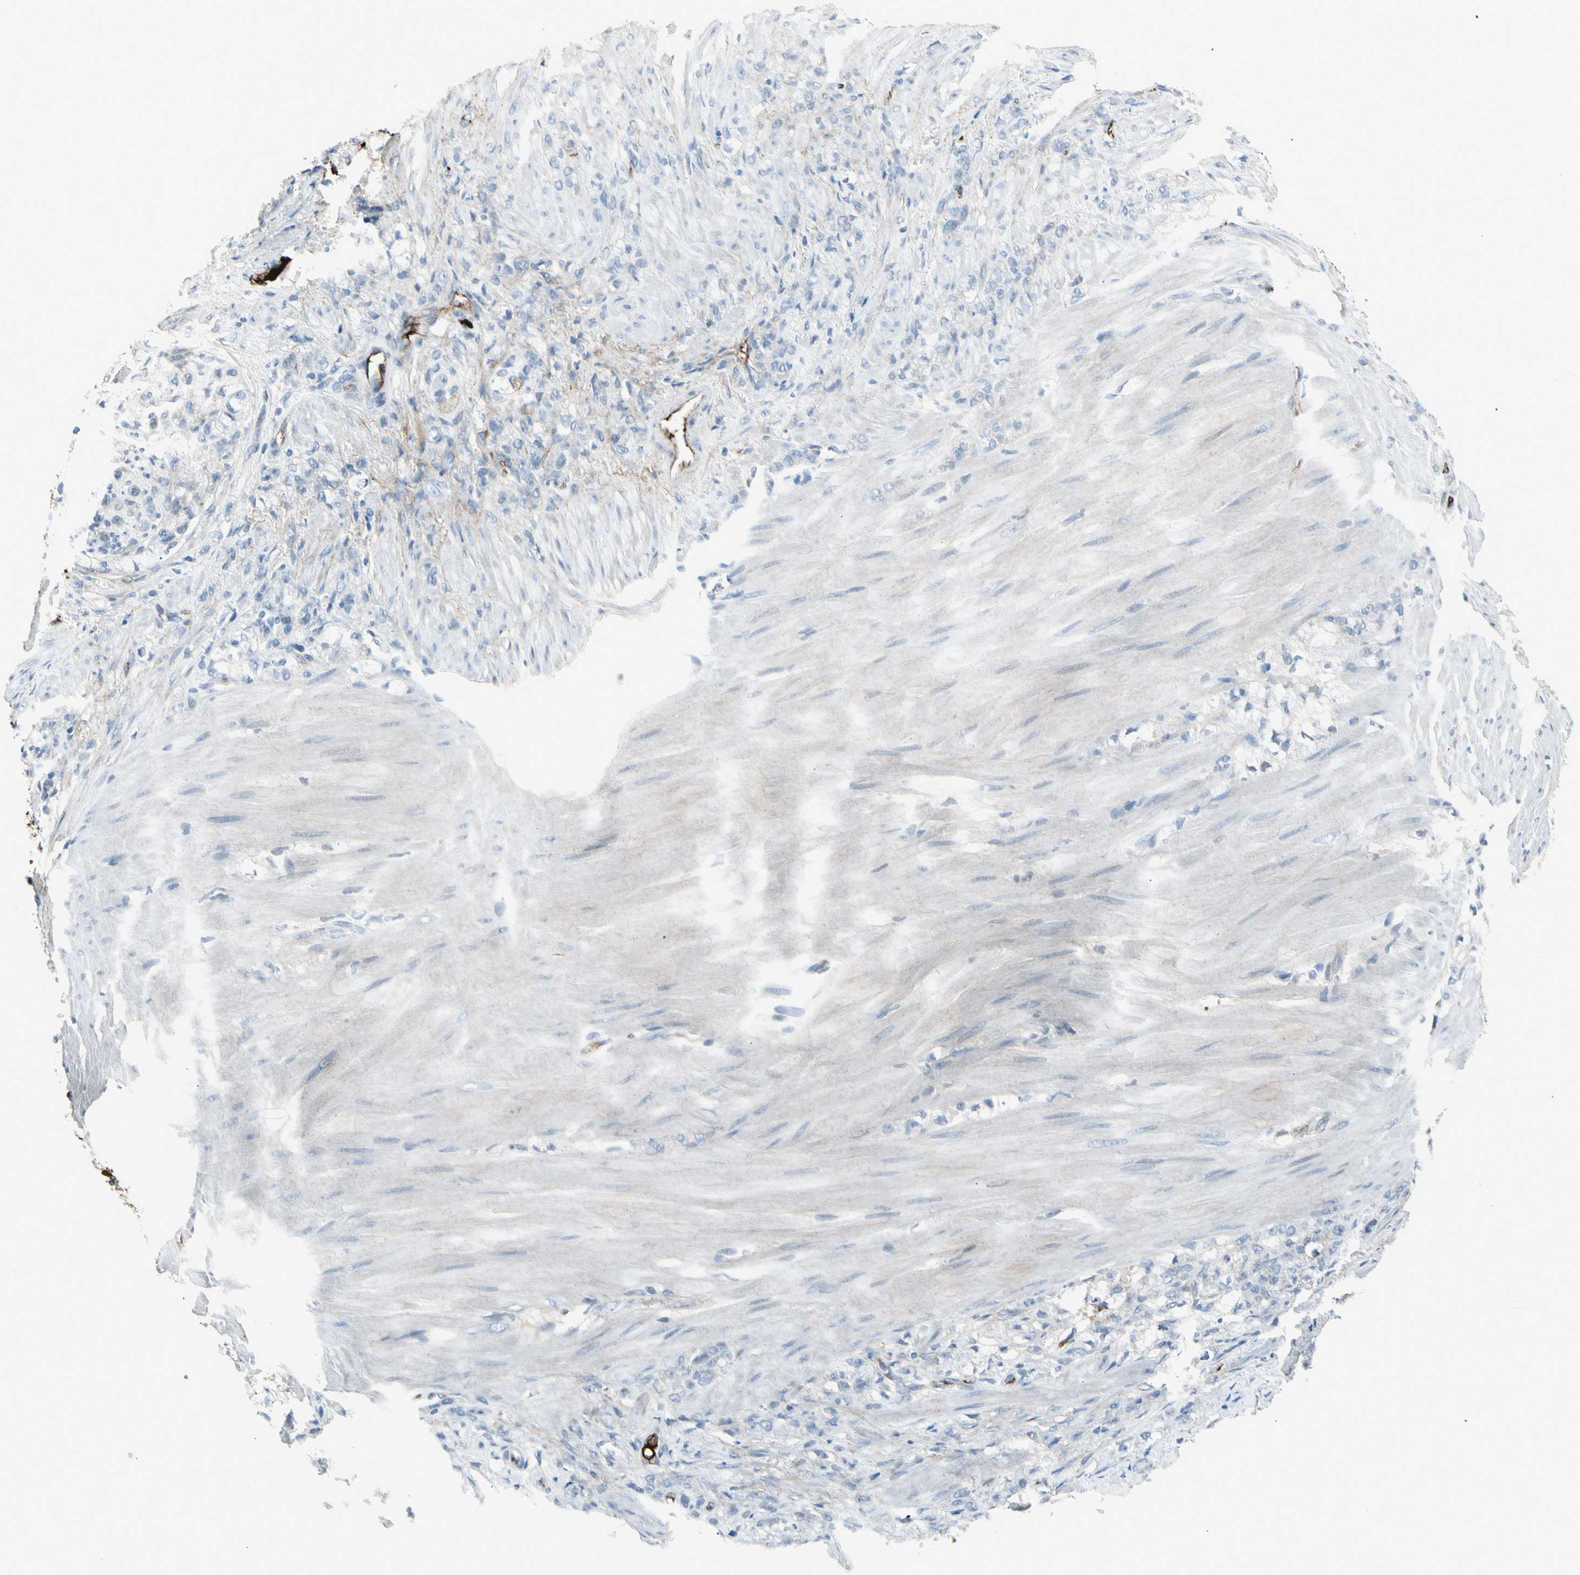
{"staining": {"intensity": "negative", "quantity": "none", "location": "none"}, "tissue": "stomach cancer", "cell_type": "Tumor cells", "image_type": "cancer", "snomed": [{"axis": "morphology", "description": "Adenocarcinoma, NOS"}, {"axis": "topography", "description": "Stomach"}], "caption": "Human stomach cancer stained for a protein using immunohistochemistry reveals no expression in tumor cells.", "gene": "IGHG1", "patient": {"sex": "male", "age": 82}}